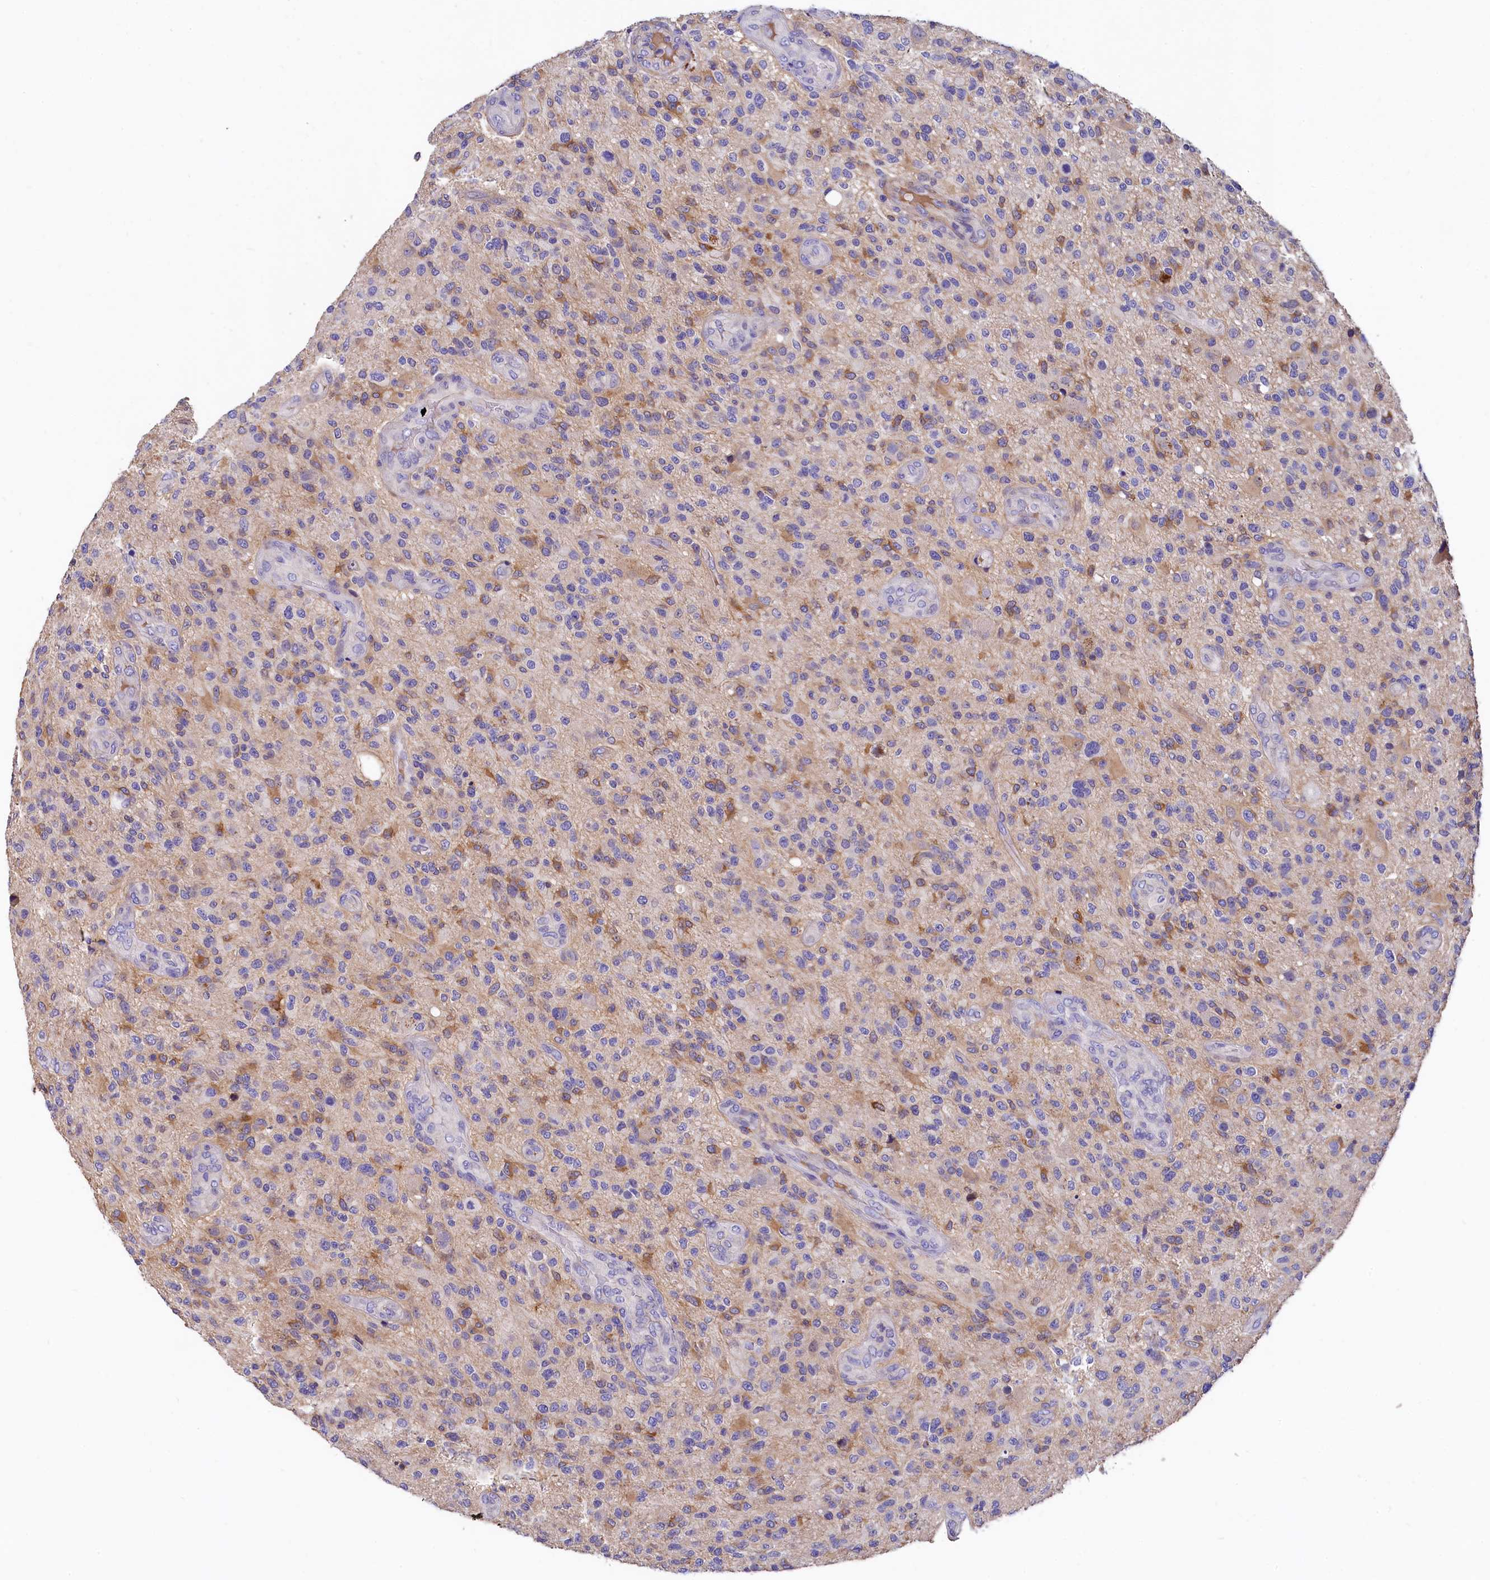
{"staining": {"intensity": "weak", "quantity": "25%-75%", "location": "cytoplasmic/membranous"}, "tissue": "glioma", "cell_type": "Tumor cells", "image_type": "cancer", "snomed": [{"axis": "morphology", "description": "Glioma, malignant, High grade"}, {"axis": "topography", "description": "Brain"}], "caption": "Immunohistochemistry staining of glioma, which displays low levels of weak cytoplasmic/membranous staining in about 25%-75% of tumor cells indicating weak cytoplasmic/membranous protein positivity. The staining was performed using DAB (3,3'-diaminobenzidine) (brown) for protein detection and nuclei were counterstained in hematoxylin (blue).", "gene": "EPS8L2", "patient": {"sex": "male", "age": 47}}